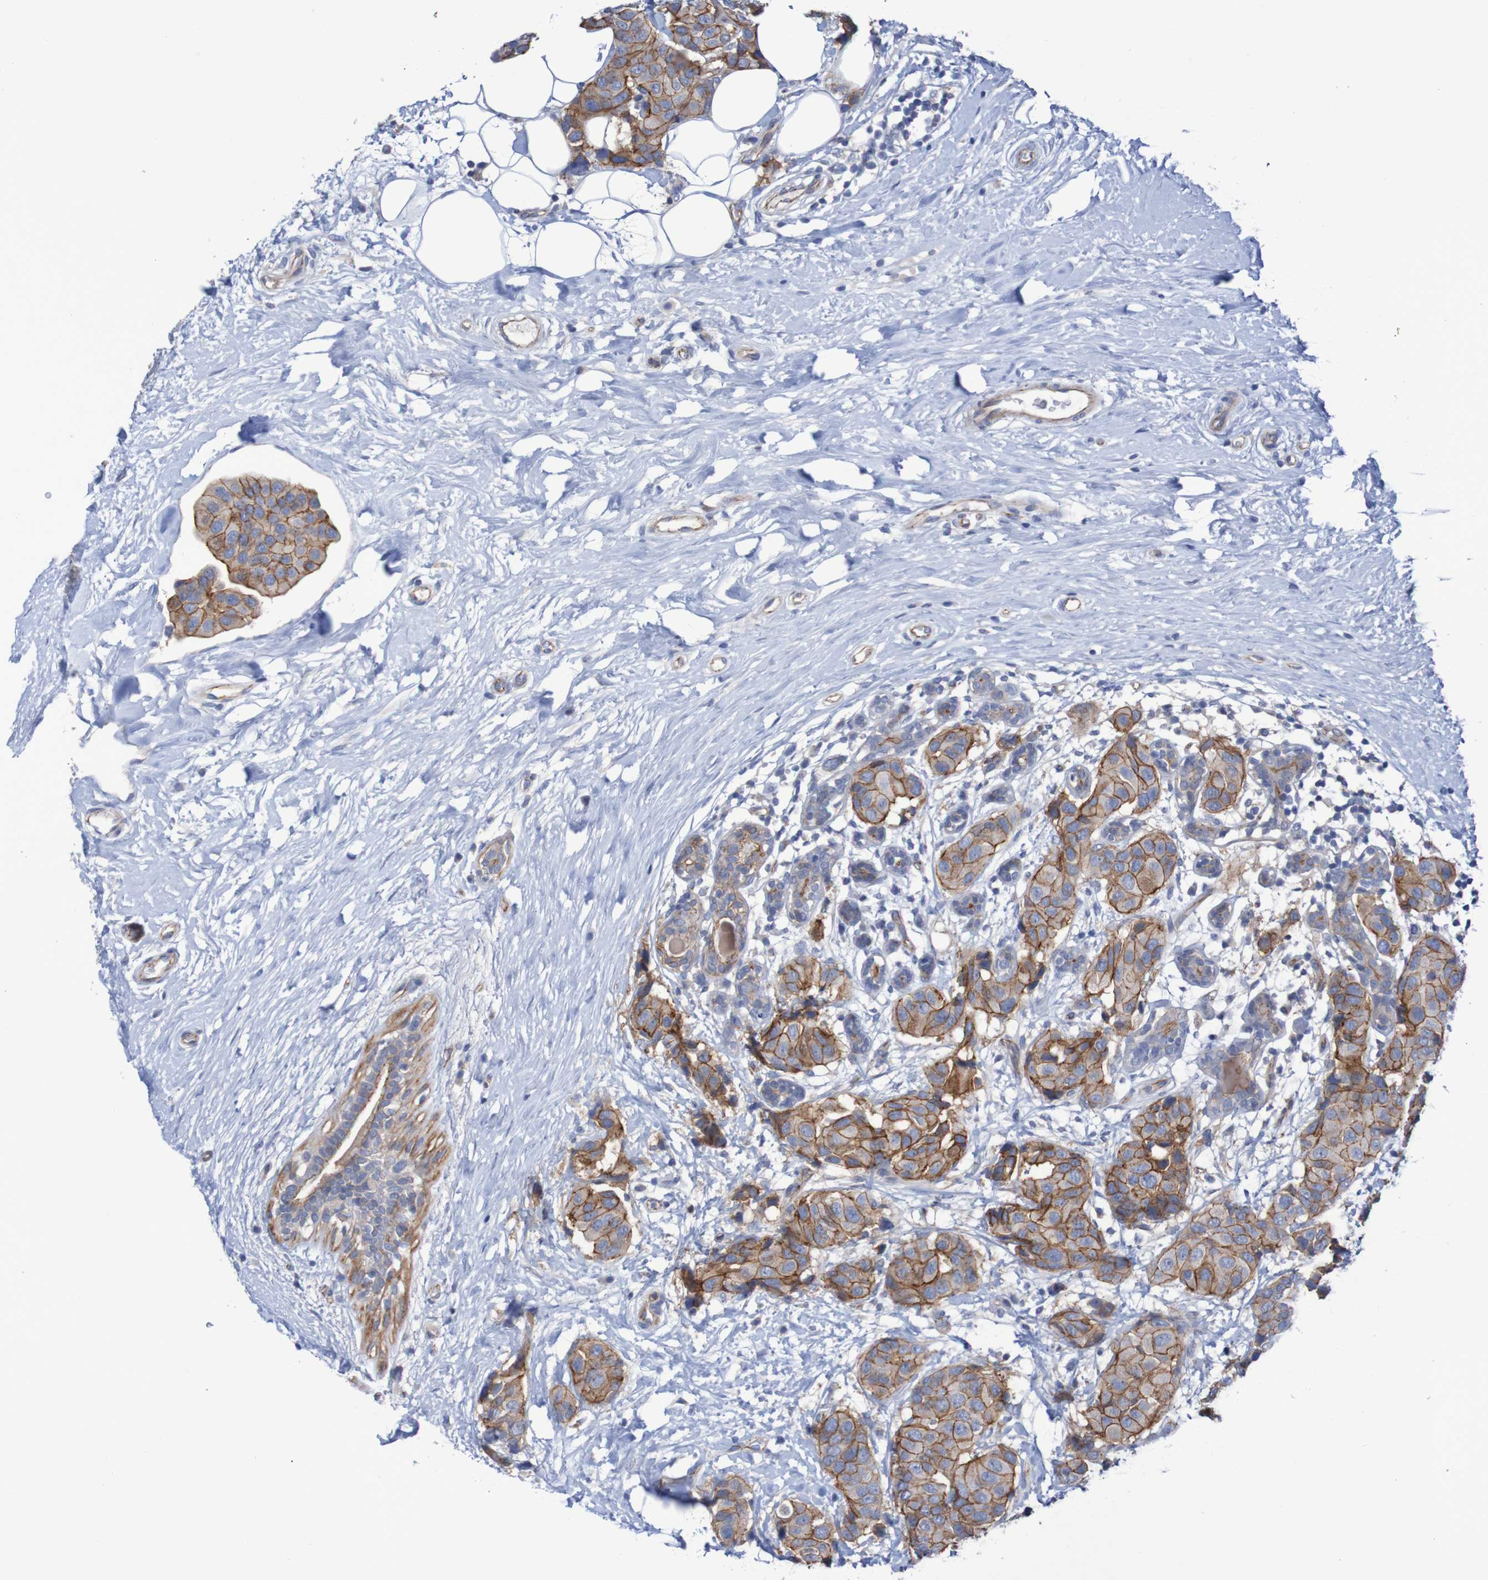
{"staining": {"intensity": "moderate", "quantity": ">75%", "location": "cytoplasmic/membranous"}, "tissue": "breast cancer", "cell_type": "Tumor cells", "image_type": "cancer", "snomed": [{"axis": "morphology", "description": "Normal tissue, NOS"}, {"axis": "morphology", "description": "Duct carcinoma"}, {"axis": "topography", "description": "Breast"}], "caption": "Brown immunohistochemical staining in human intraductal carcinoma (breast) reveals moderate cytoplasmic/membranous staining in about >75% of tumor cells.", "gene": "NECTIN2", "patient": {"sex": "female", "age": 39}}